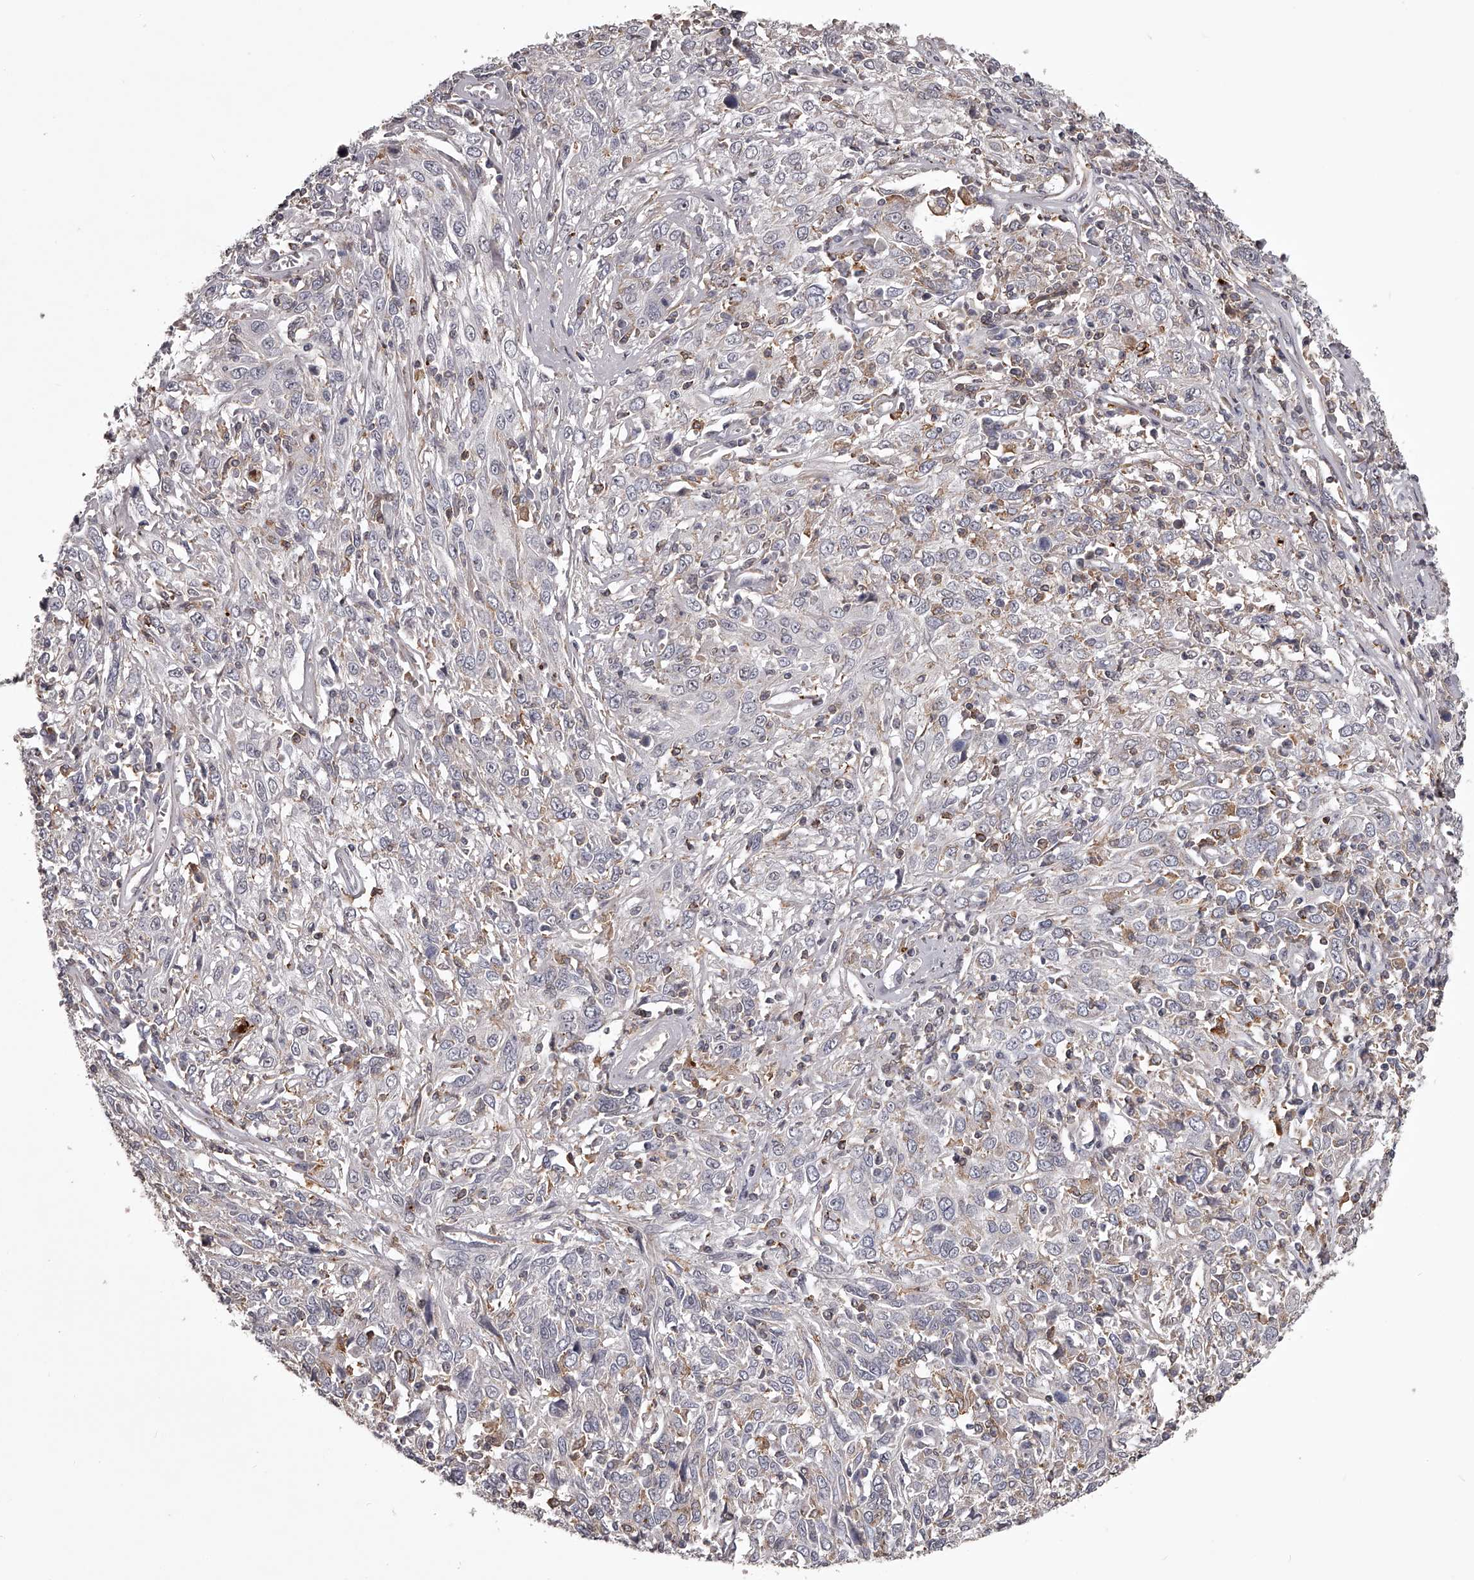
{"staining": {"intensity": "negative", "quantity": "none", "location": "none"}, "tissue": "cervical cancer", "cell_type": "Tumor cells", "image_type": "cancer", "snomed": [{"axis": "morphology", "description": "Squamous cell carcinoma, NOS"}, {"axis": "topography", "description": "Cervix"}], "caption": "Tumor cells are negative for brown protein staining in cervical squamous cell carcinoma. (DAB (3,3'-diaminobenzidine) IHC visualized using brightfield microscopy, high magnification).", "gene": "RRP36", "patient": {"sex": "female", "age": 46}}